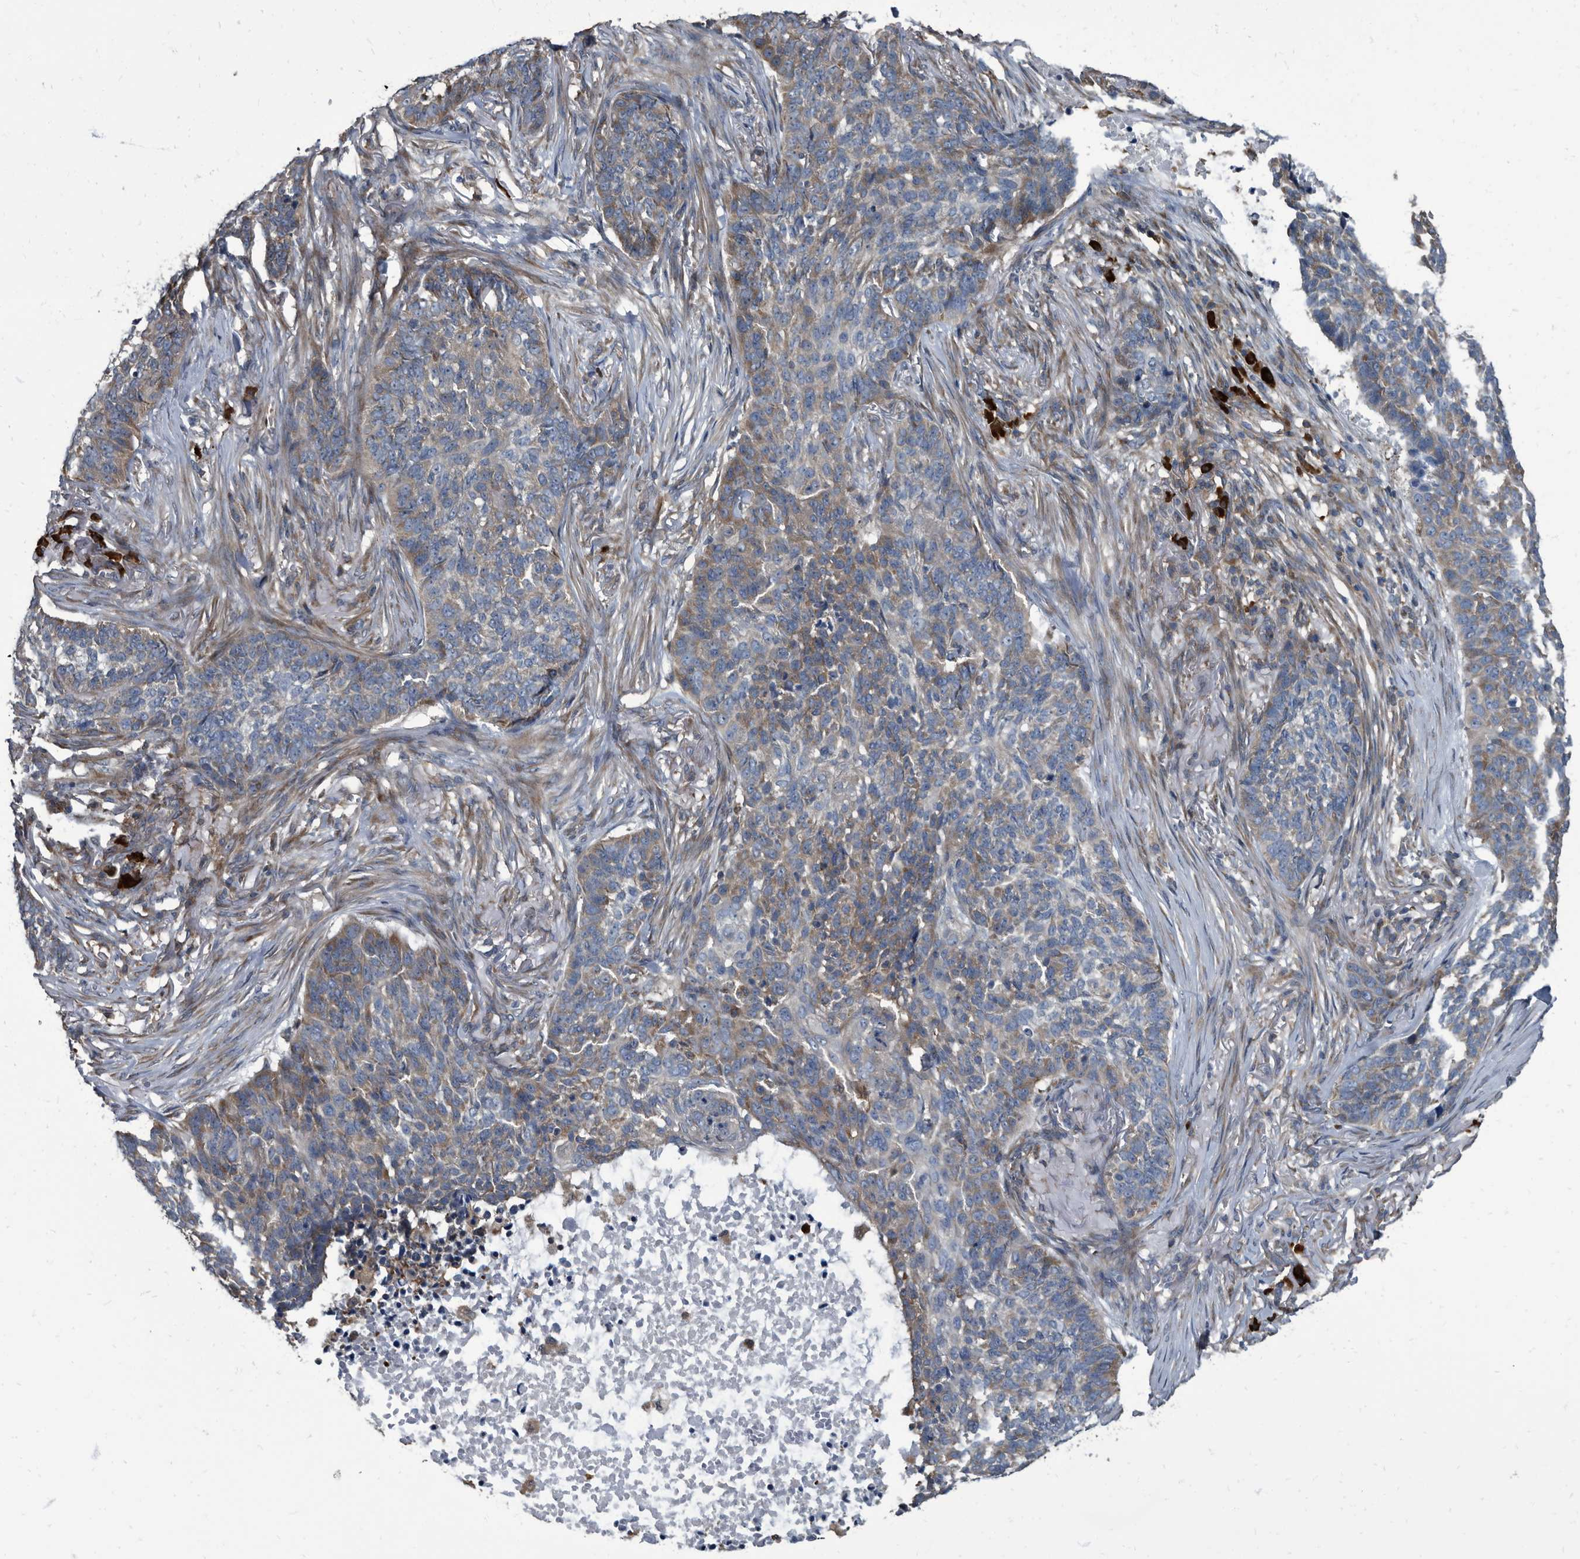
{"staining": {"intensity": "weak", "quantity": "25%-75%", "location": "cytoplasmic/membranous"}, "tissue": "skin cancer", "cell_type": "Tumor cells", "image_type": "cancer", "snomed": [{"axis": "morphology", "description": "Basal cell carcinoma"}, {"axis": "topography", "description": "Skin"}], "caption": "Immunohistochemical staining of human skin cancer (basal cell carcinoma) shows low levels of weak cytoplasmic/membranous protein expression in approximately 25%-75% of tumor cells. (DAB (3,3'-diaminobenzidine) = brown stain, brightfield microscopy at high magnification).", "gene": "CDV3", "patient": {"sex": "male", "age": 85}}